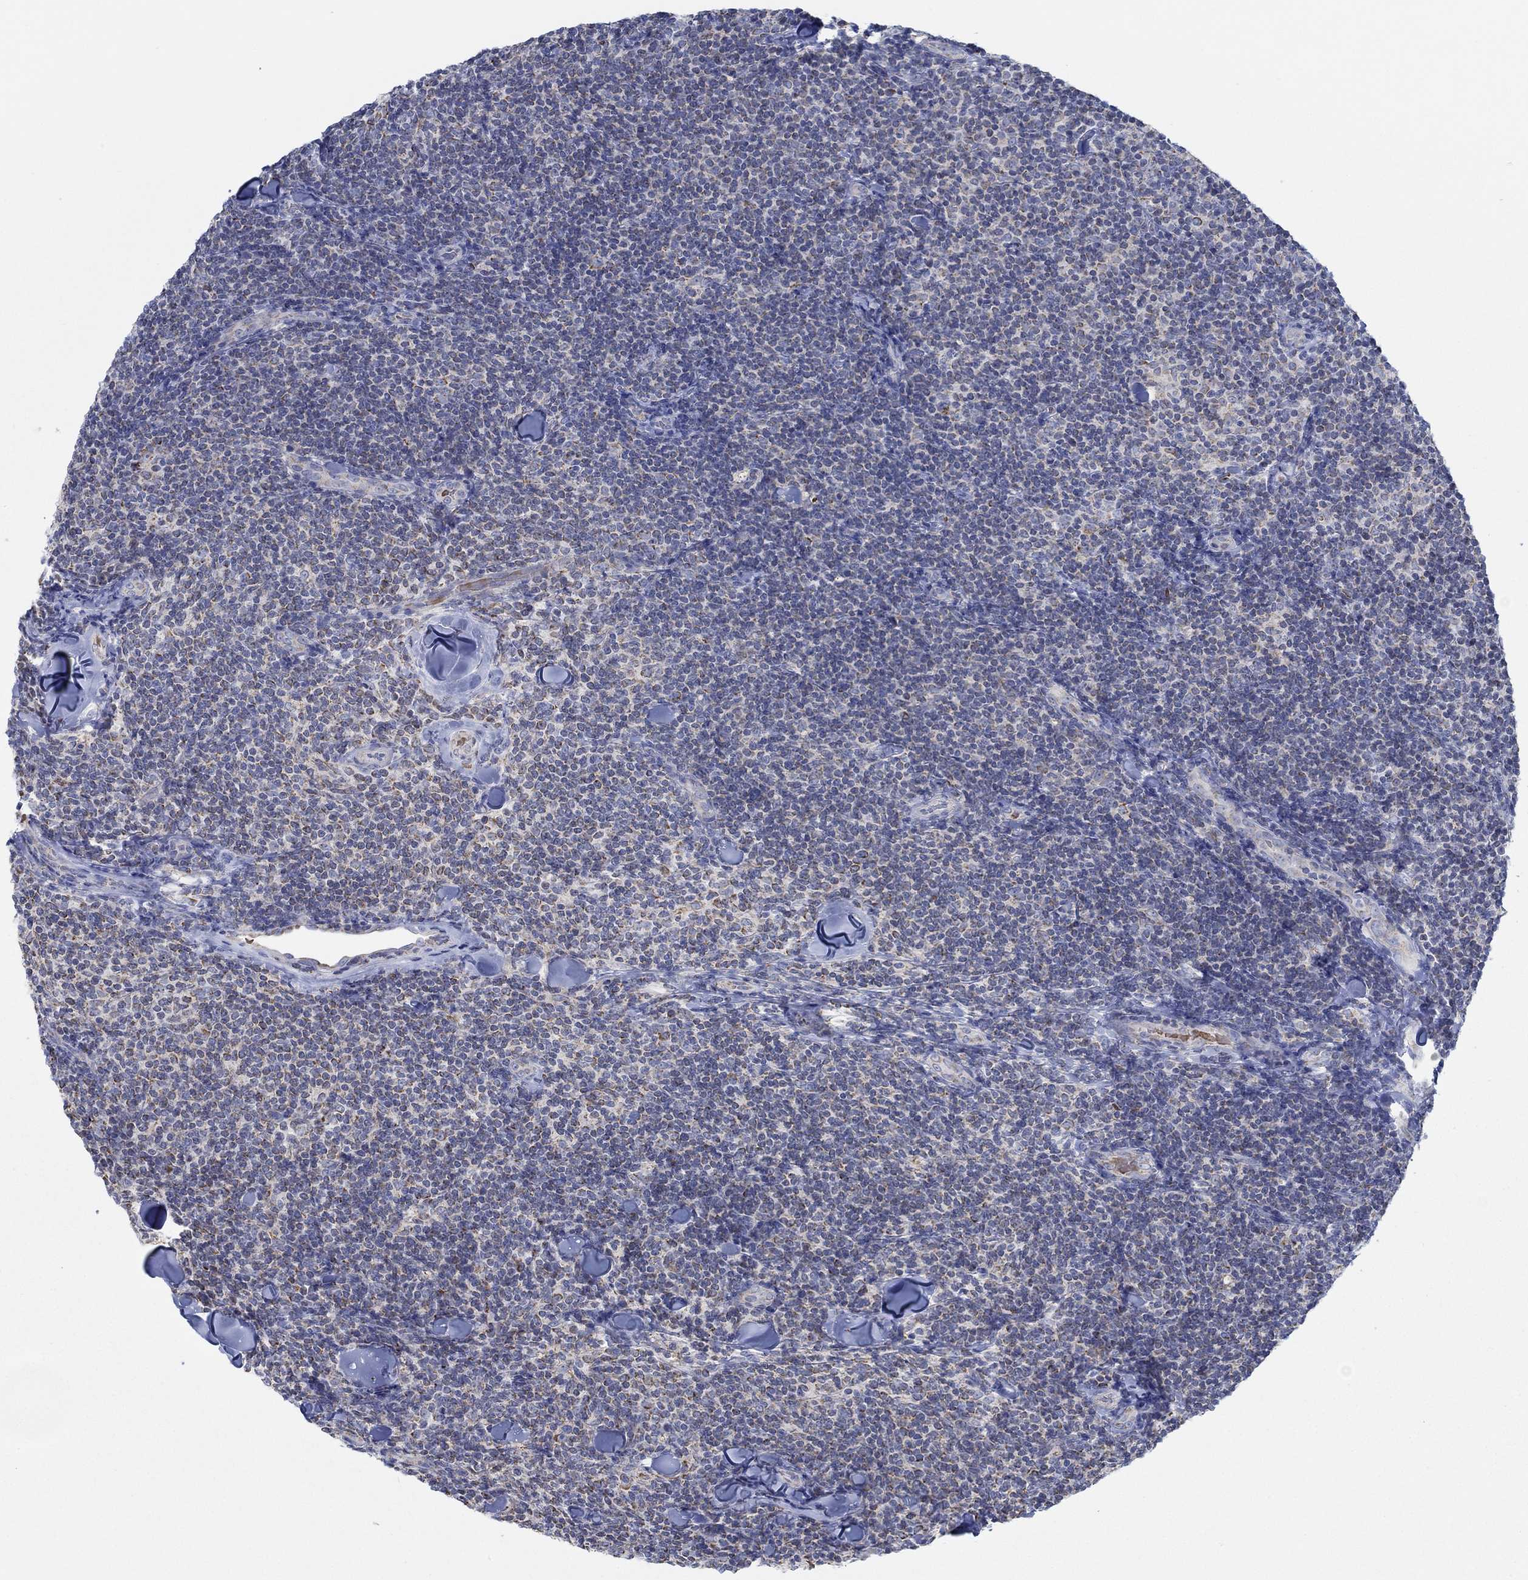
{"staining": {"intensity": "negative", "quantity": "none", "location": "none"}, "tissue": "lymphoma", "cell_type": "Tumor cells", "image_type": "cancer", "snomed": [{"axis": "morphology", "description": "Malignant lymphoma, non-Hodgkin's type, Low grade"}, {"axis": "topography", "description": "Lymph node"}], "caption": "Image shows no protein positivity in tumor cells of lymphoma tissue. (DAB immunohistochemistry (IHC) visualized using brightfield microscopy, high magnification).", "gene": "GLOD5", "patient": {"sex": "female", "age": 56}}